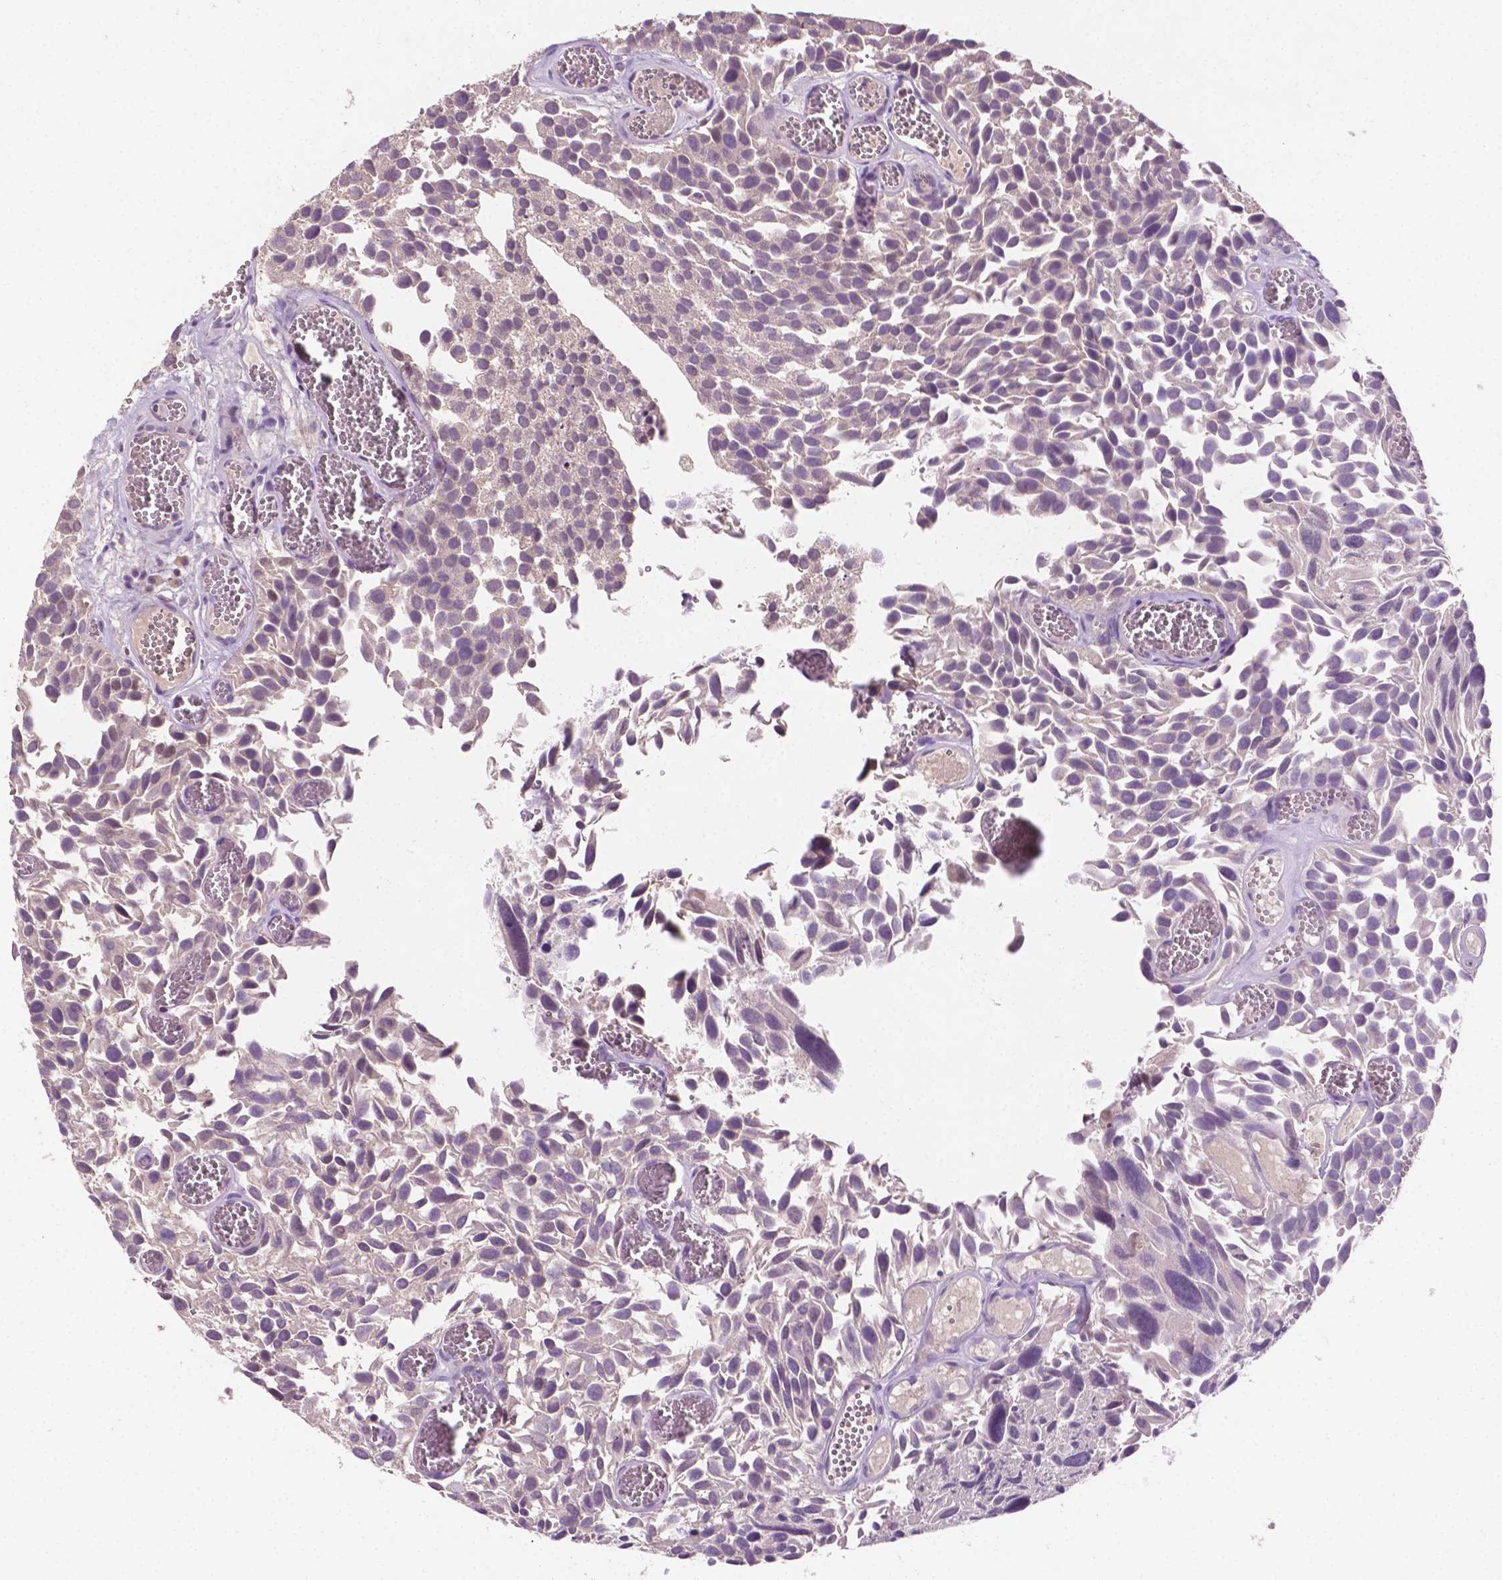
{"staining": {"intensity": "negative", "quantity": "none", "location": "none"}, "tissue": "urothelial cancer", "cell_type": "Tumor cells", "image_type": "cancer", "snomed": [{"axis": "morphology", "description": "Urothelial carcinoma, Low grade"}, {"axis": "topography", "description": "Urinary bladder"}], "caption": "An immunohistochemistry (IHC) photomicrograph of urothelial cancer is shown. There is no staining in tumor cells of urothelial cancer.", "gene": "MROH6", "patient": {"sex": "female", "age": 69}}